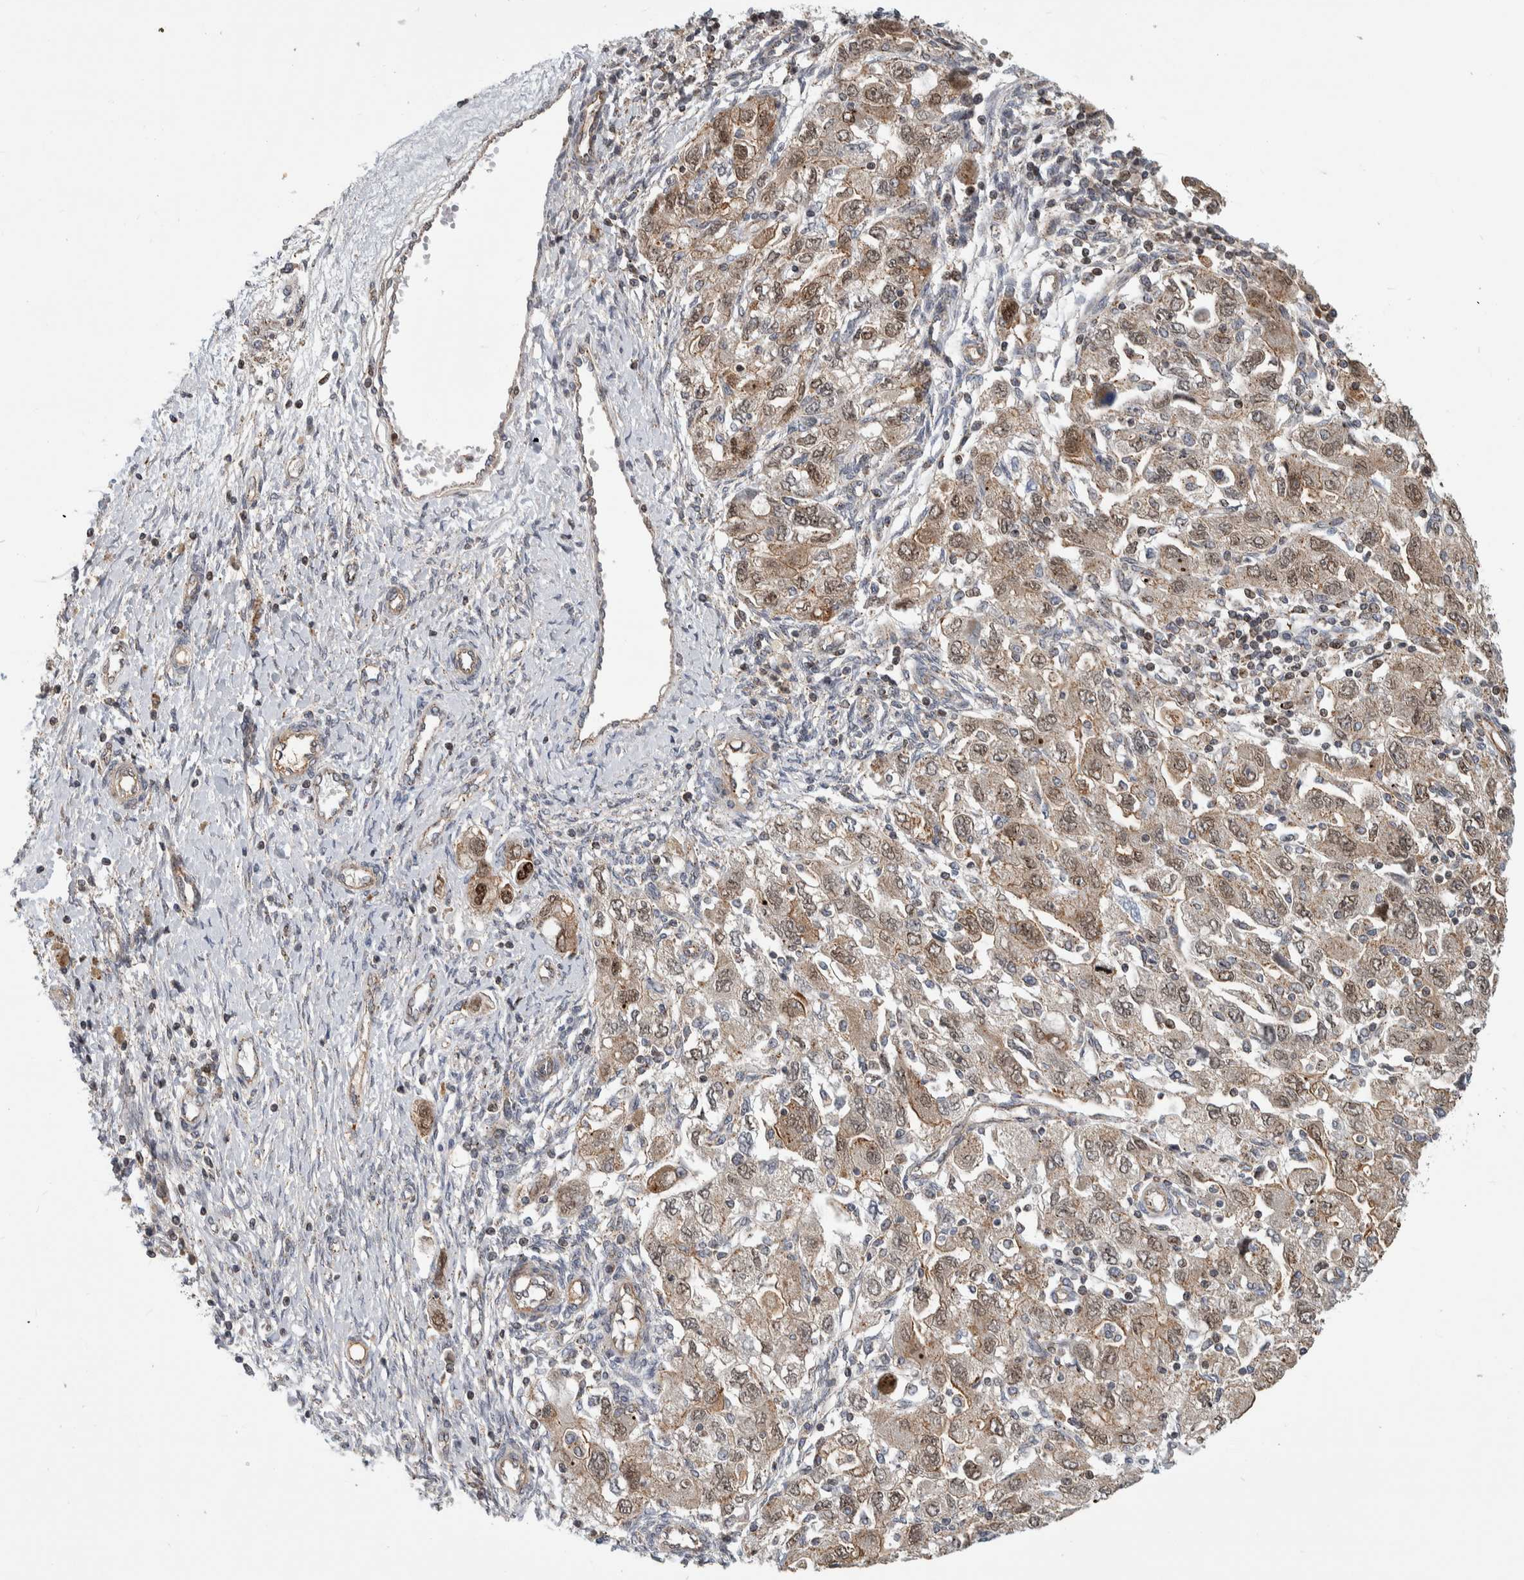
{"staining": {"intensity": "weak", "quantity": ">75%", "location": "cytoplasmic/membranous,nuclear"}, "tissue": "ovarian cancer", "cell_type": "Tumor cells", "image_type": "cancer", "snomed": [{"axis": "morphology", "description": "Carcinoma, NOS"}, {"axis": "morphology", "description": "Cystadenocarcinoma, serous, NOS"}, {"axis": "topography", "description": "Ovary"}], "caption": "The micrograph shows immunohistochemical staining of ovarian carcinoma. There is weak cytoplasmic/membranous and nuclear positivity is appreciated in approximately >75% of tumor cells.", "gene": "MSL1", "patient": {"sex": "female", "age": 69}}